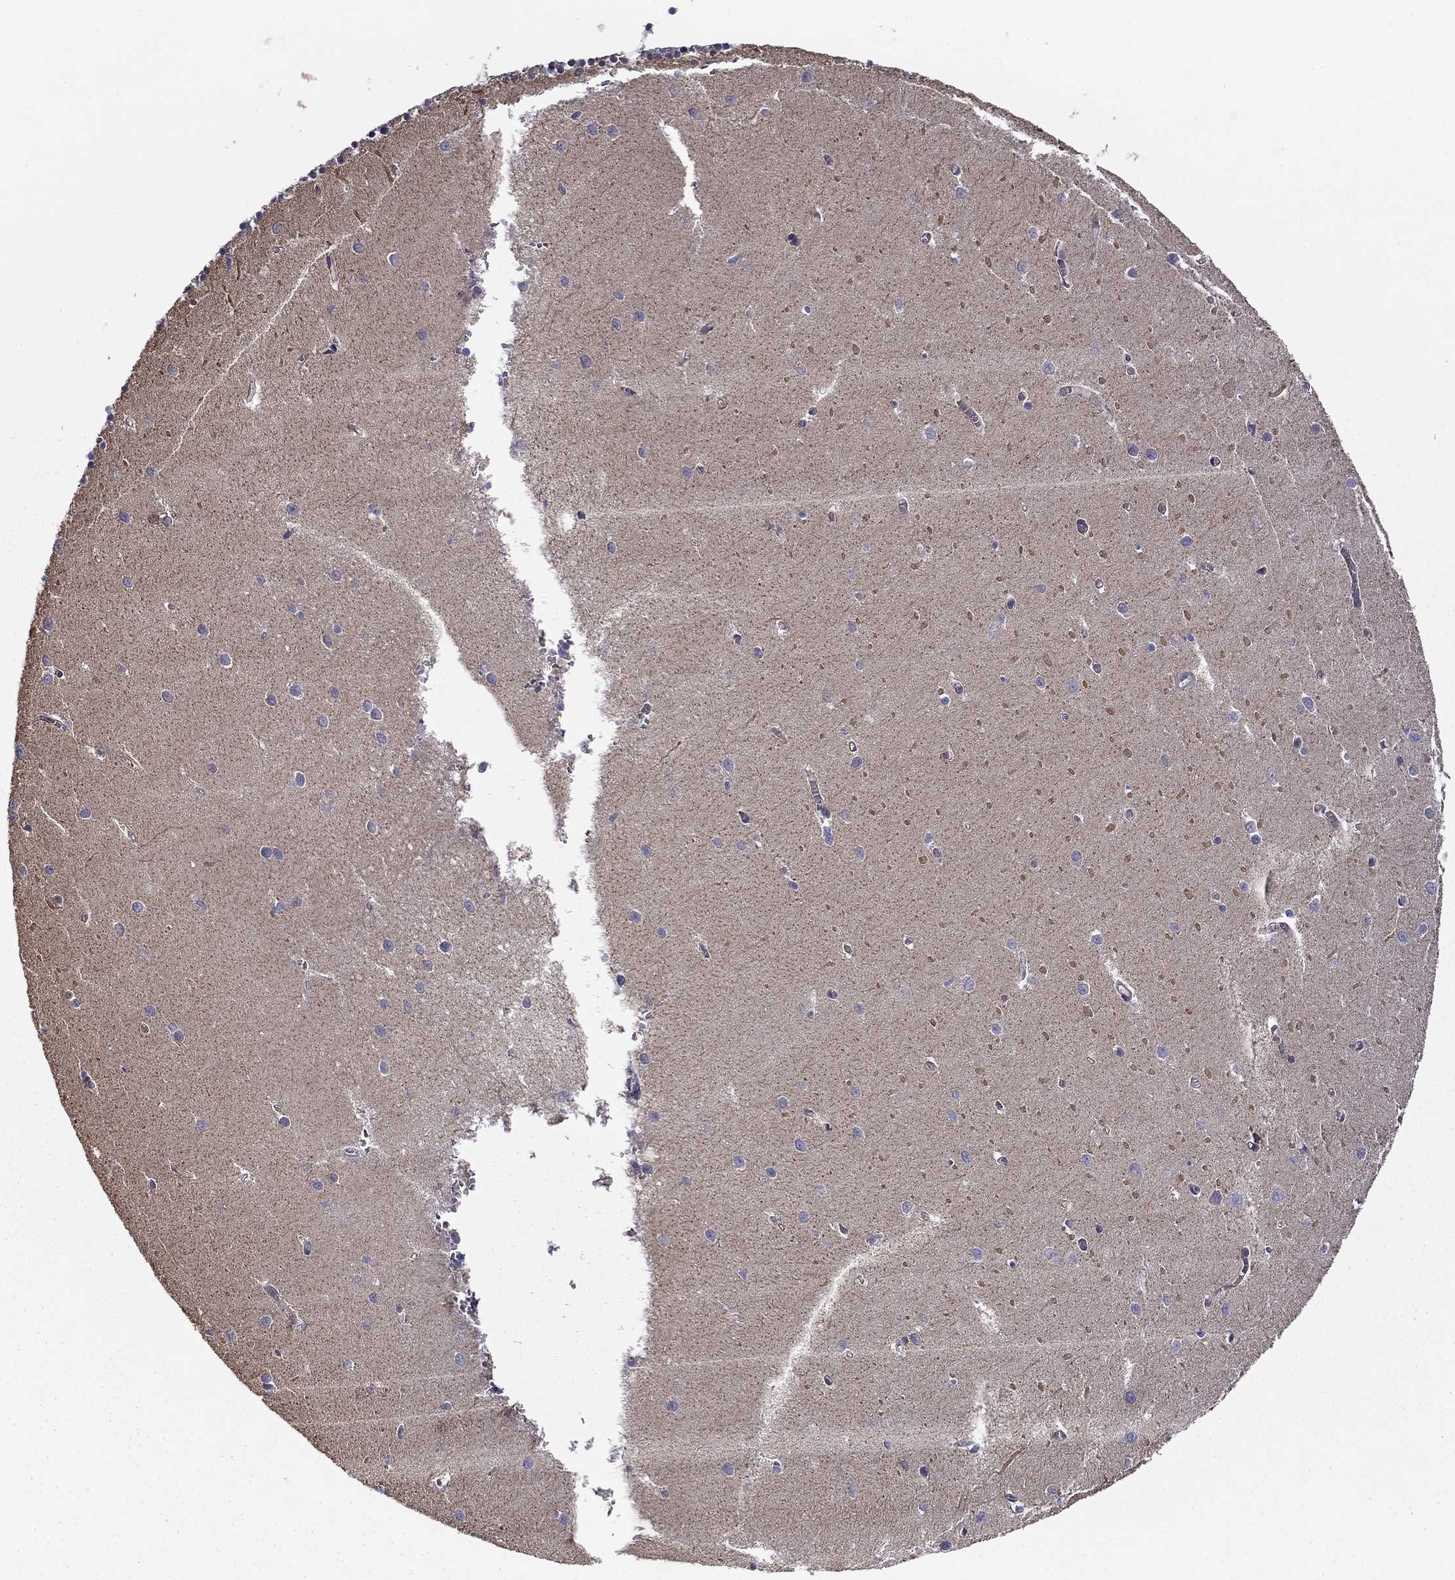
{"staining": {"intensity": "negative", "quantity": "none", "location": "none"}, "tissue": "cerebellum", "cell_type": "Cells in granular layer", "image_type": "normal", "snomed": [{"axis": "morphology", "description": "Normal tissue, NOS"}, {"axis": "topography", "description": "Cerebellum"}], "caption": "DAB (3,3'-diaminobenzidine) immunohistochemical staining of normal cerebellum exhibits no significant expression in cells in granular layer.", "gene": "TCHH", "patient": {"sex": "female", "age": 64}}